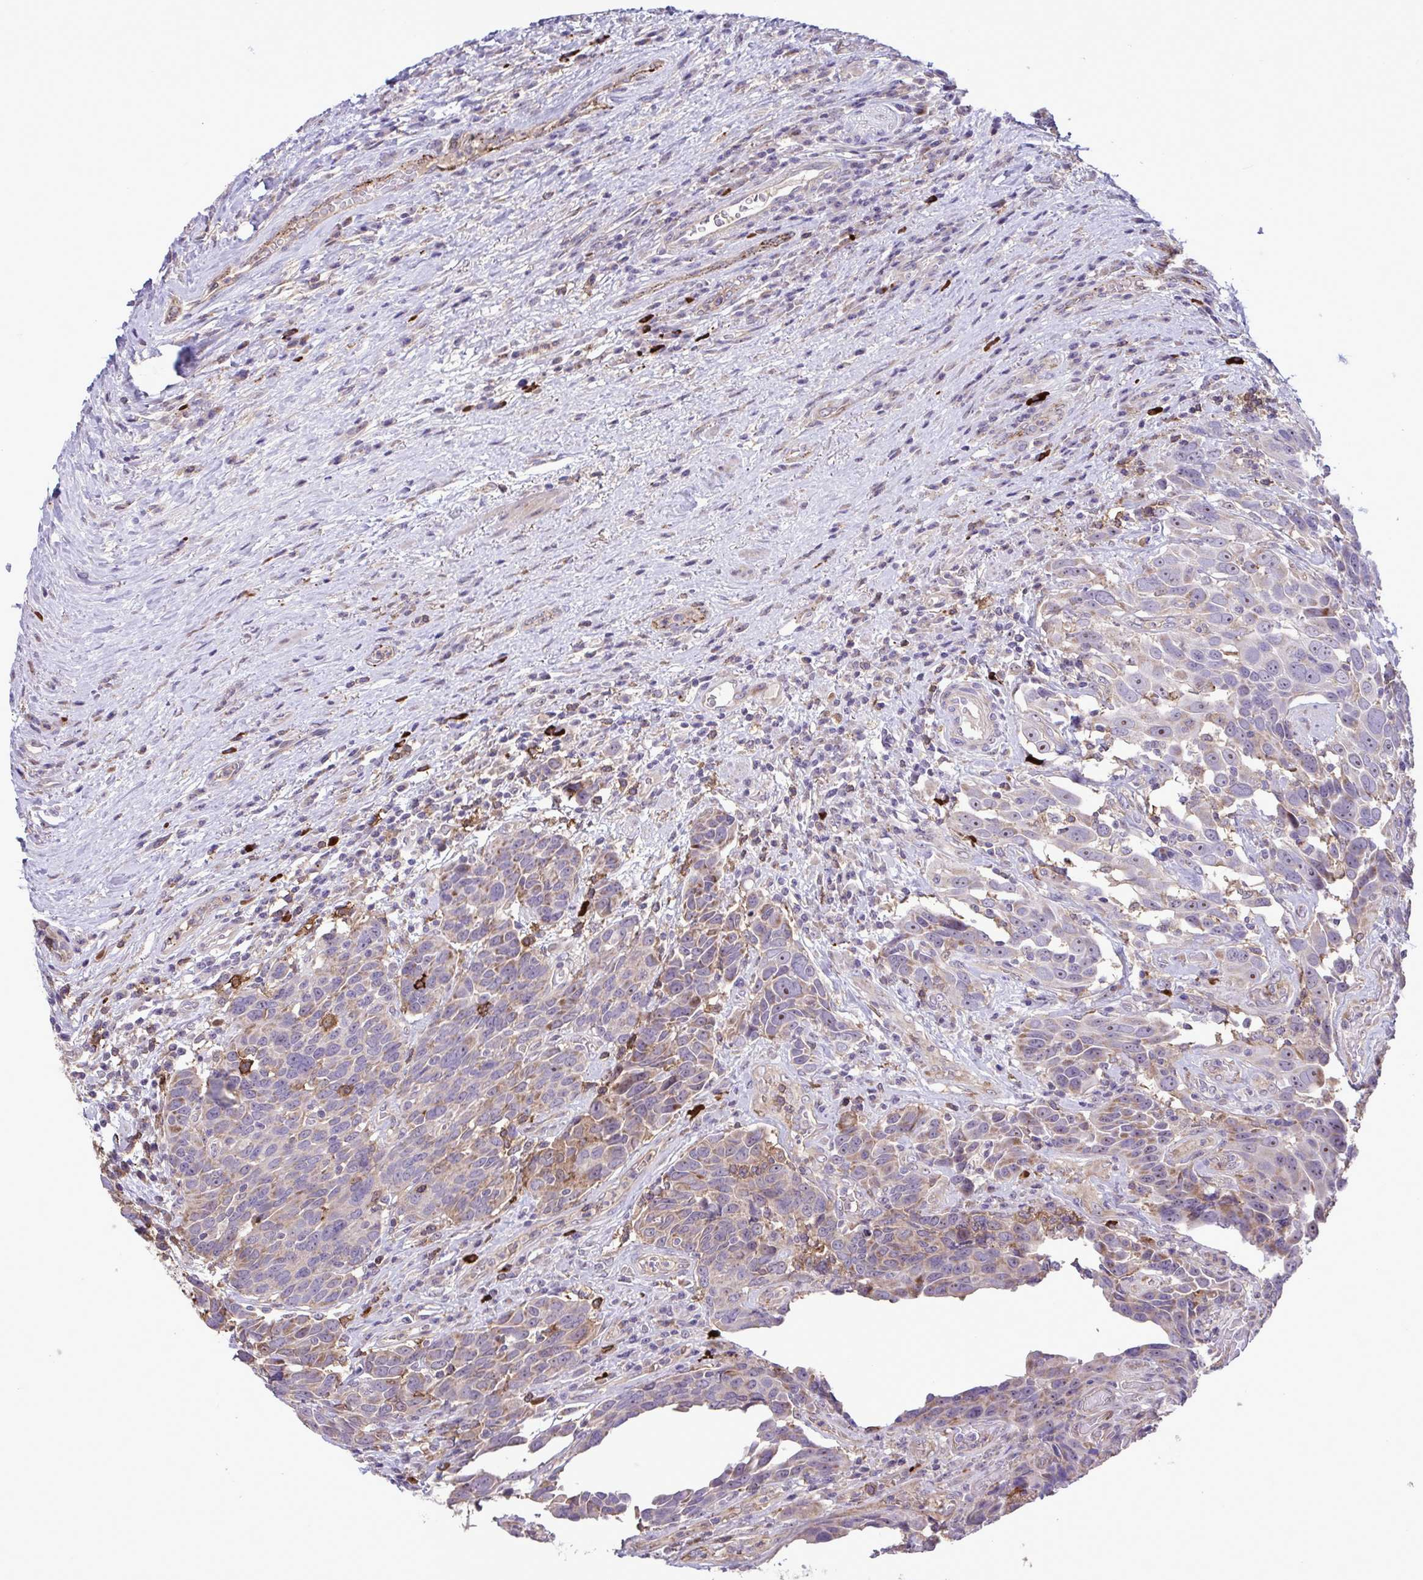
{"staining": {"intensity": "moderate", "quantity": "25%-75%", "location": "cytoplasmic/membranous,nuclear"}, "tissue": "urothelial cancer", "cell_type": "Tumor cells", "image_type": "cancer", "snomed": [{"axis": "morphology", "description": "Urothelial carcinoma, High grade"}, {"axis": "topography", "description": "Urinary bladder"}], "caption": "This histopathology image shows immunohistochemistry staining of human urothelial carcinoma (high-grade), with medium moderate cytoplasmic/membranous and nuclear expression in about 25%-75% of tumor cells.", "gene": "CD101", "patient": {"sex": "female", "age": 70}}